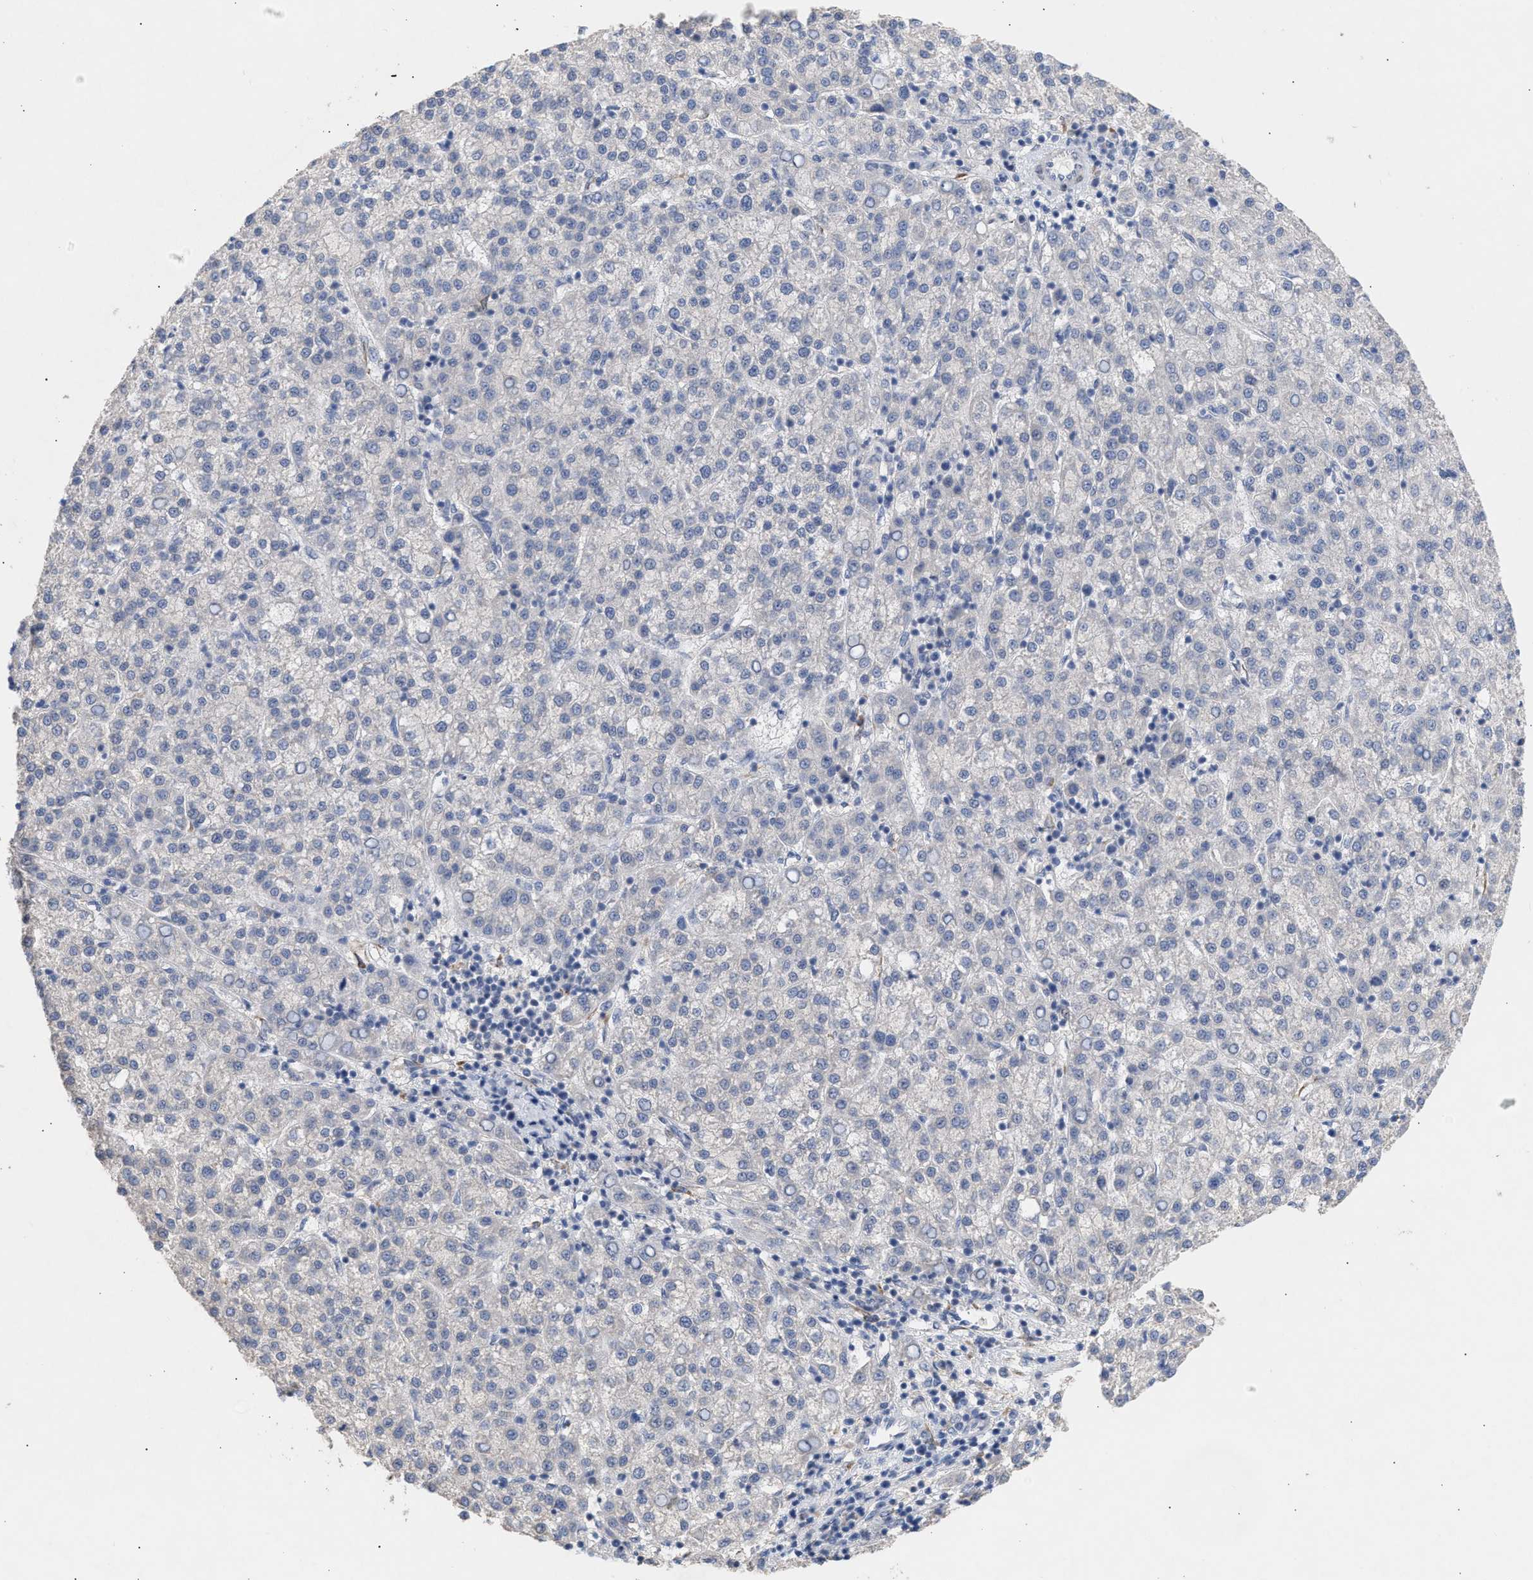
{"staining": {"intensity": "negative", "quantity": "none", "location": "none"}, "tissue": "liver cancer", "cell_type": "Tumor cells", "image_type": "cancer", "snomed": [{"axis": "morphology", "description": "Carcinoma, Hepatocellular, NOS"}, {"axis": "topography", "description": "Liver"}], "caption": "Immunohistochemistry image of neoplastic tissue: human liver hepatocellular carcinoma stained with DAB (3,3'-diaminobenzidine) displays no significant protein staining in tumor cells.", "gene": "SELENOM", "patient": {"sex": "female", "age": 58}}